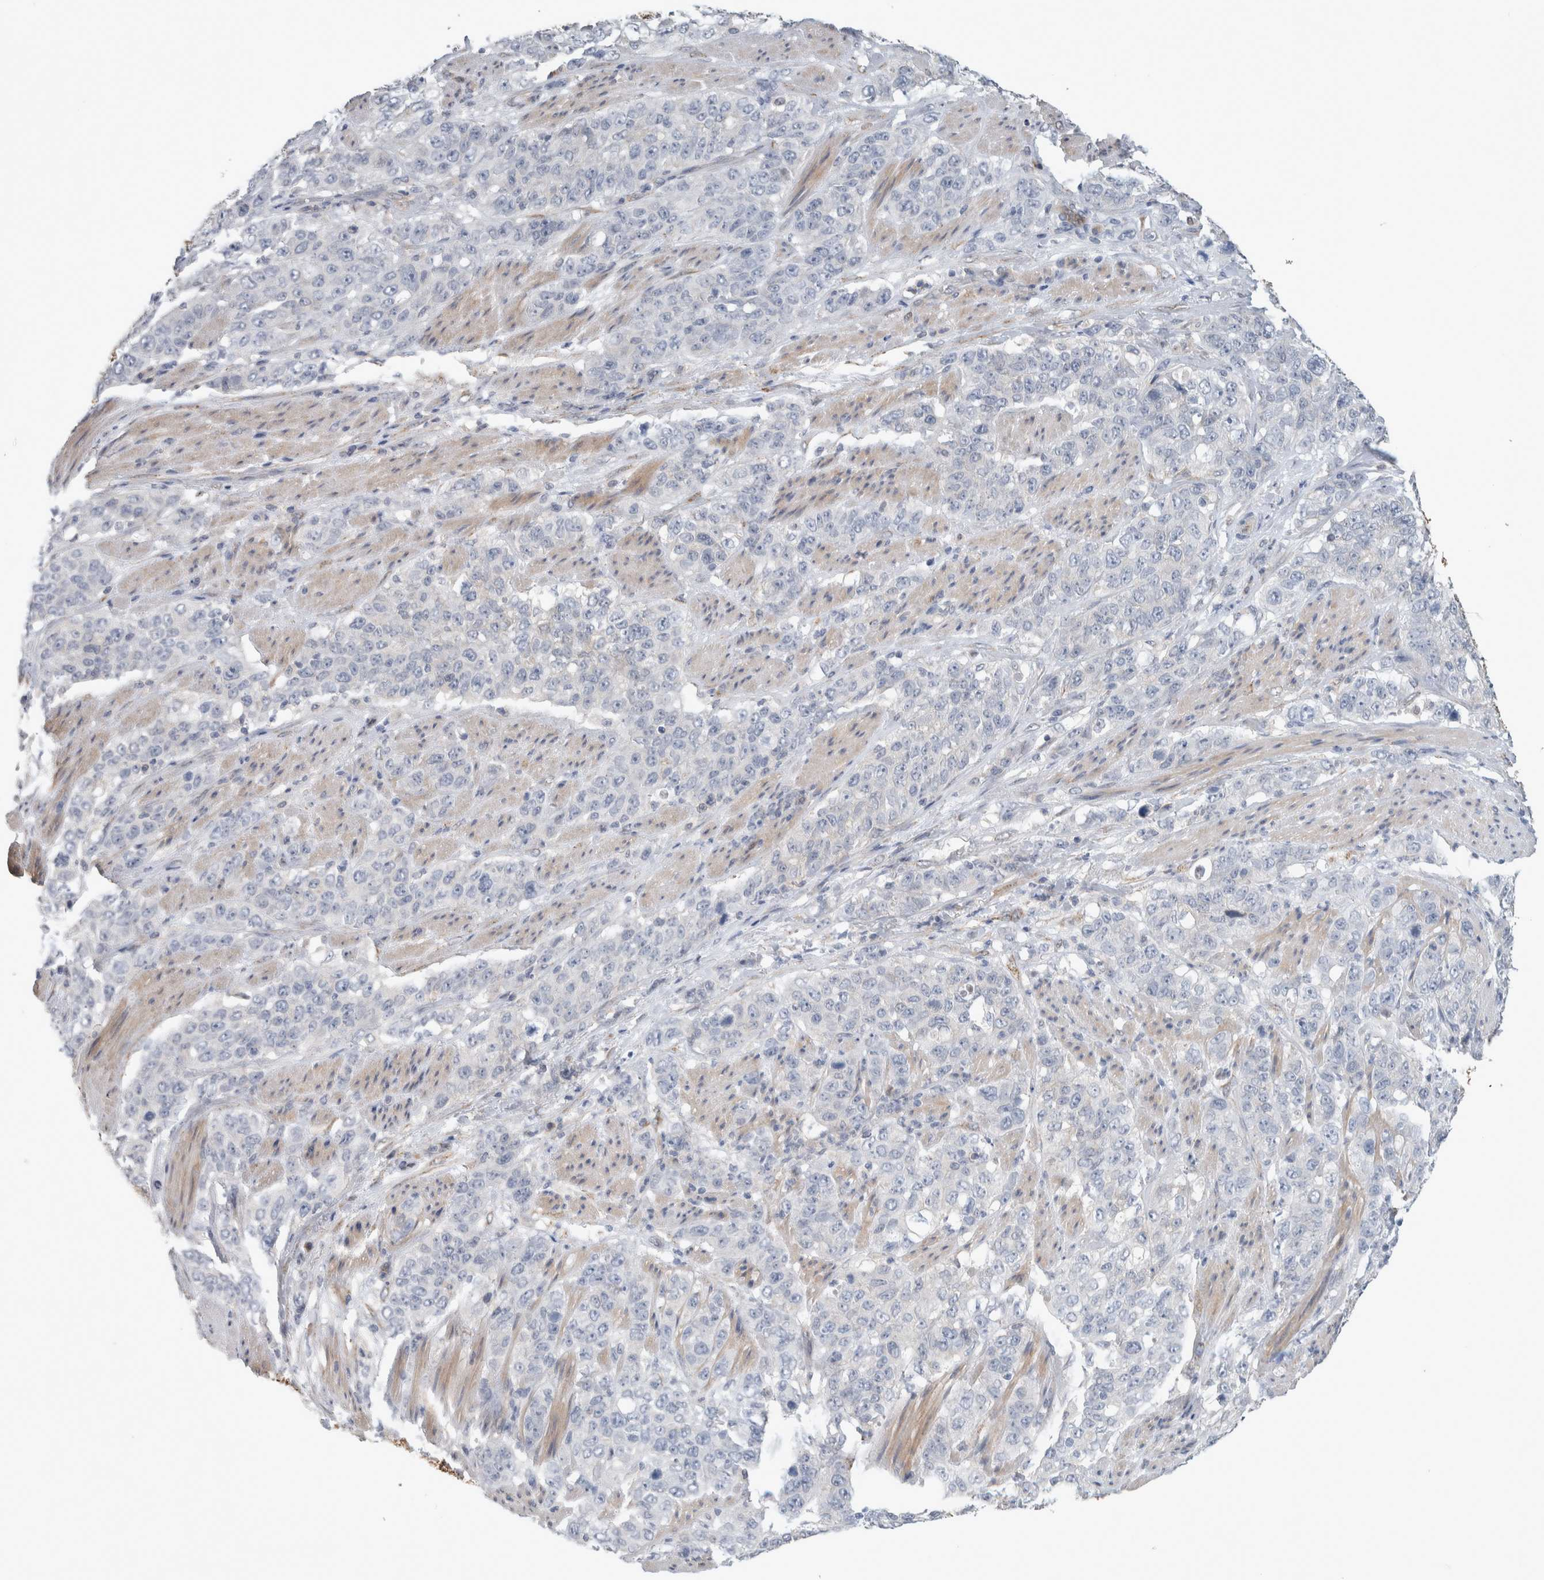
{"staining": {"intensity": "negative", "quantity": "none", "location": "none"}, "tissue": "stomach cancer", "cell_type": "Tumor cells", "image_type": "cancer", "snomed": [{"axis": "morphology", "description": "Adenocarcinoma, NOS"}, {"axis": "topography", "description": "Stomach"}], "caption": "IHC image of human stomach cancer (adenocarcinoma) stained for a protein (brown), which displays no expression in tumor cells.", "gene": "DEPTOR", "patient": {"sex": "male", "age": 48}}